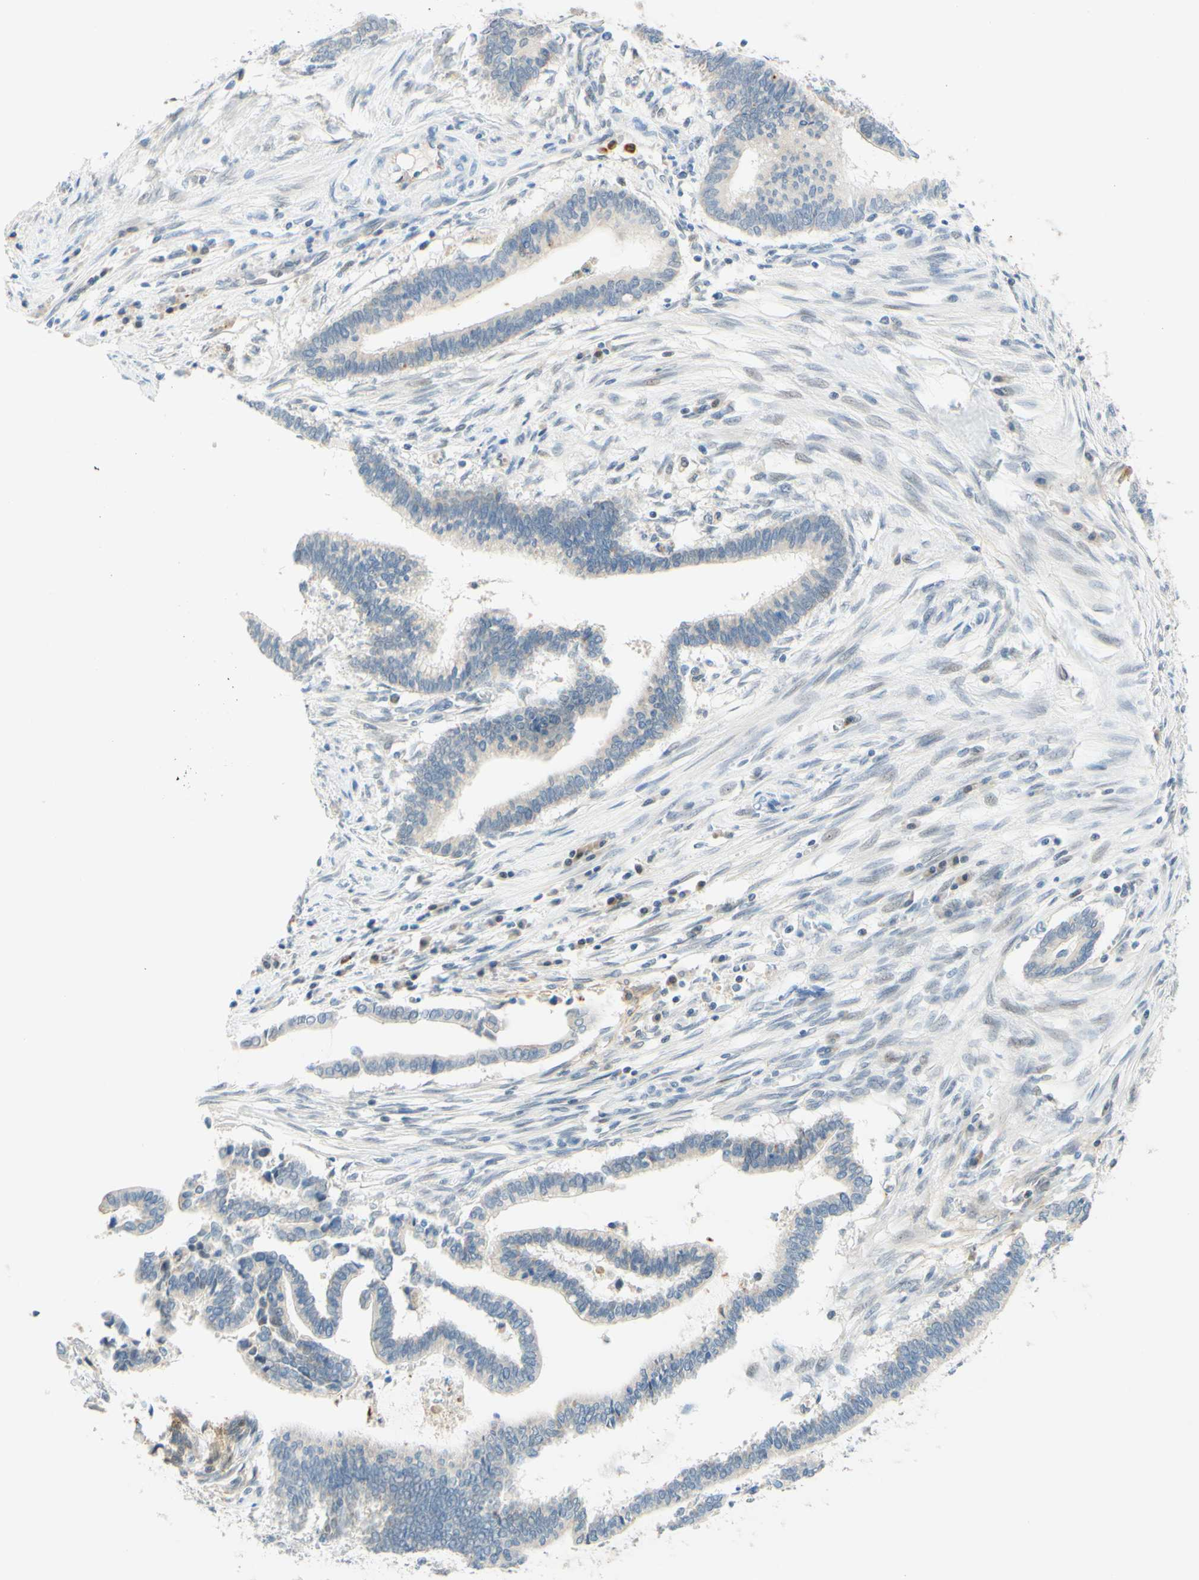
{"staining": {"intensity": "moderate", "quantity": "25%-75%", "location": "cytoplasmic/membranous"}, "tissue": "cervical cancer", "cell_type": "Tumor cells", "image_type": "cancer", "snomed": [{"axis": "morphology", "description": "Adenocarcinoma, NOS"}, {"axis": "topography", "description": "Cervix"}], "caption": "A high-resolution histopathology image shows immunohistochemistry staining of cervical adenocarcinoma, which displays moderate cytoplasmic/membranous expression in approximately 25%-75% of tumor cells.", "gene": "TREM2", "patient": {"sex": "female", "age": 44}}